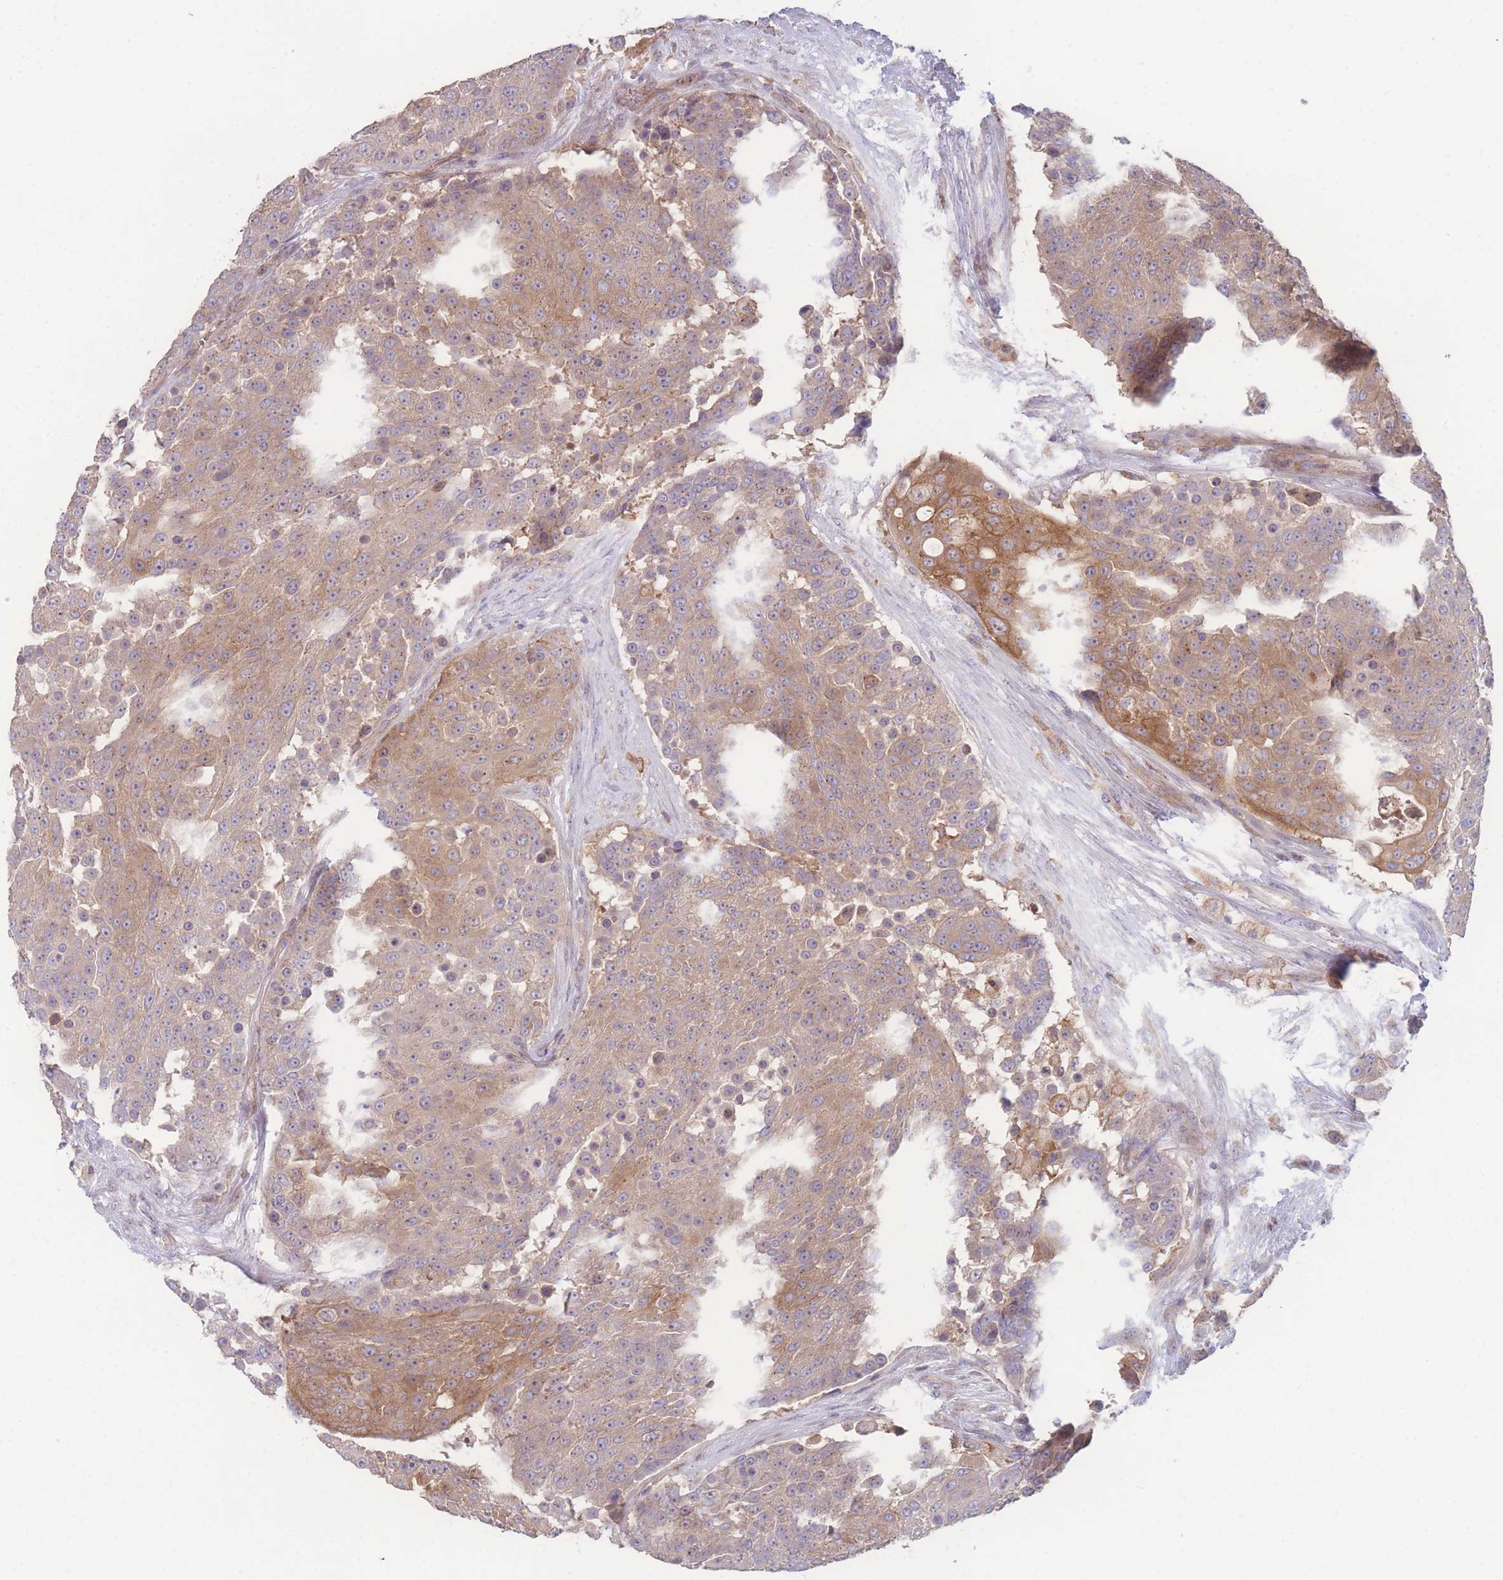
{"staining": {"intensity": "moderate", "quantity": ">75%", "location": "cytoplasmic/membranous"}, "tissue": "urothelial cancer", "cell_type": "Tumor cells", "image_type": "cancer", "snomed": [{"axis": "morphology", "description": "Urothelial carcinoma, High grade"}, {"axis": "topography", "description": "Urinary bladder"}], "caption": "The photomicrograph displays a brown stain indicating the presence of a protein in the cytoplasmic/membranous of tumor cells in urothelial carcinoma (high-grade). The staining is performed using DAB brown chromogen to label protein expression. The nuclei are counter-stained blue using hematoxylin.", "gene": "STEAP3", "patient": {"sex": "female", "age": 63}}